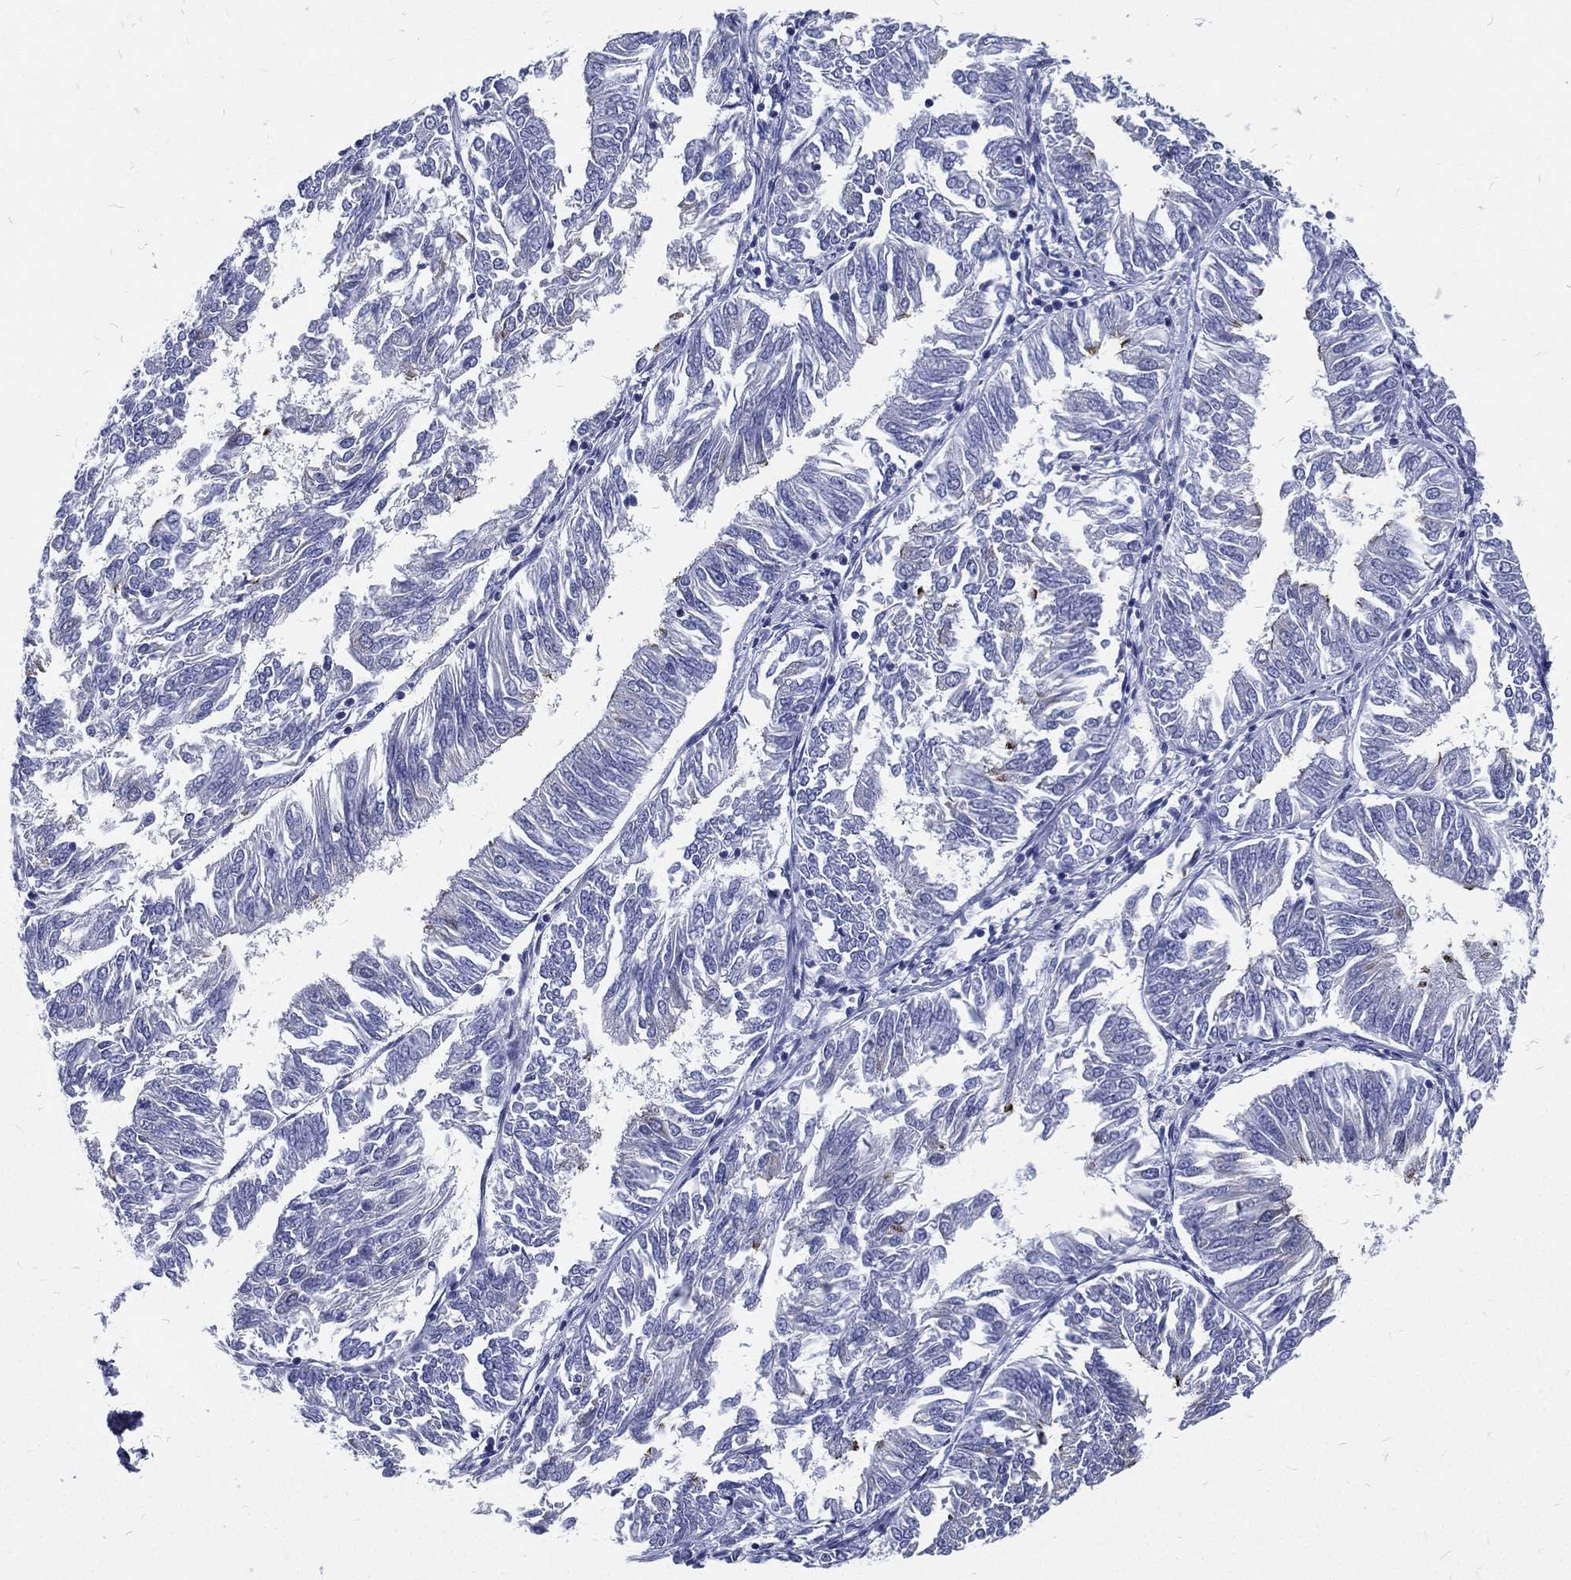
{"staining": {"intensity": "negative", "quantity": "none", "location": "none"}, "tissue": "endometrial cancer", "cell_type": "Tumor cells", "image_type": "cancer", "snomed": [{"axis": "morphology", "description": "Adenocarcinoma, NOS"}, {"axis": "topography", "description": "Endometrium"}], "caption": "Histopathology image shows no significant protein expression in tumor cells of endometrial adenocarcinoma.", "gene": "RSPH4A", "patient": {"sex": "female", "age": 58}}